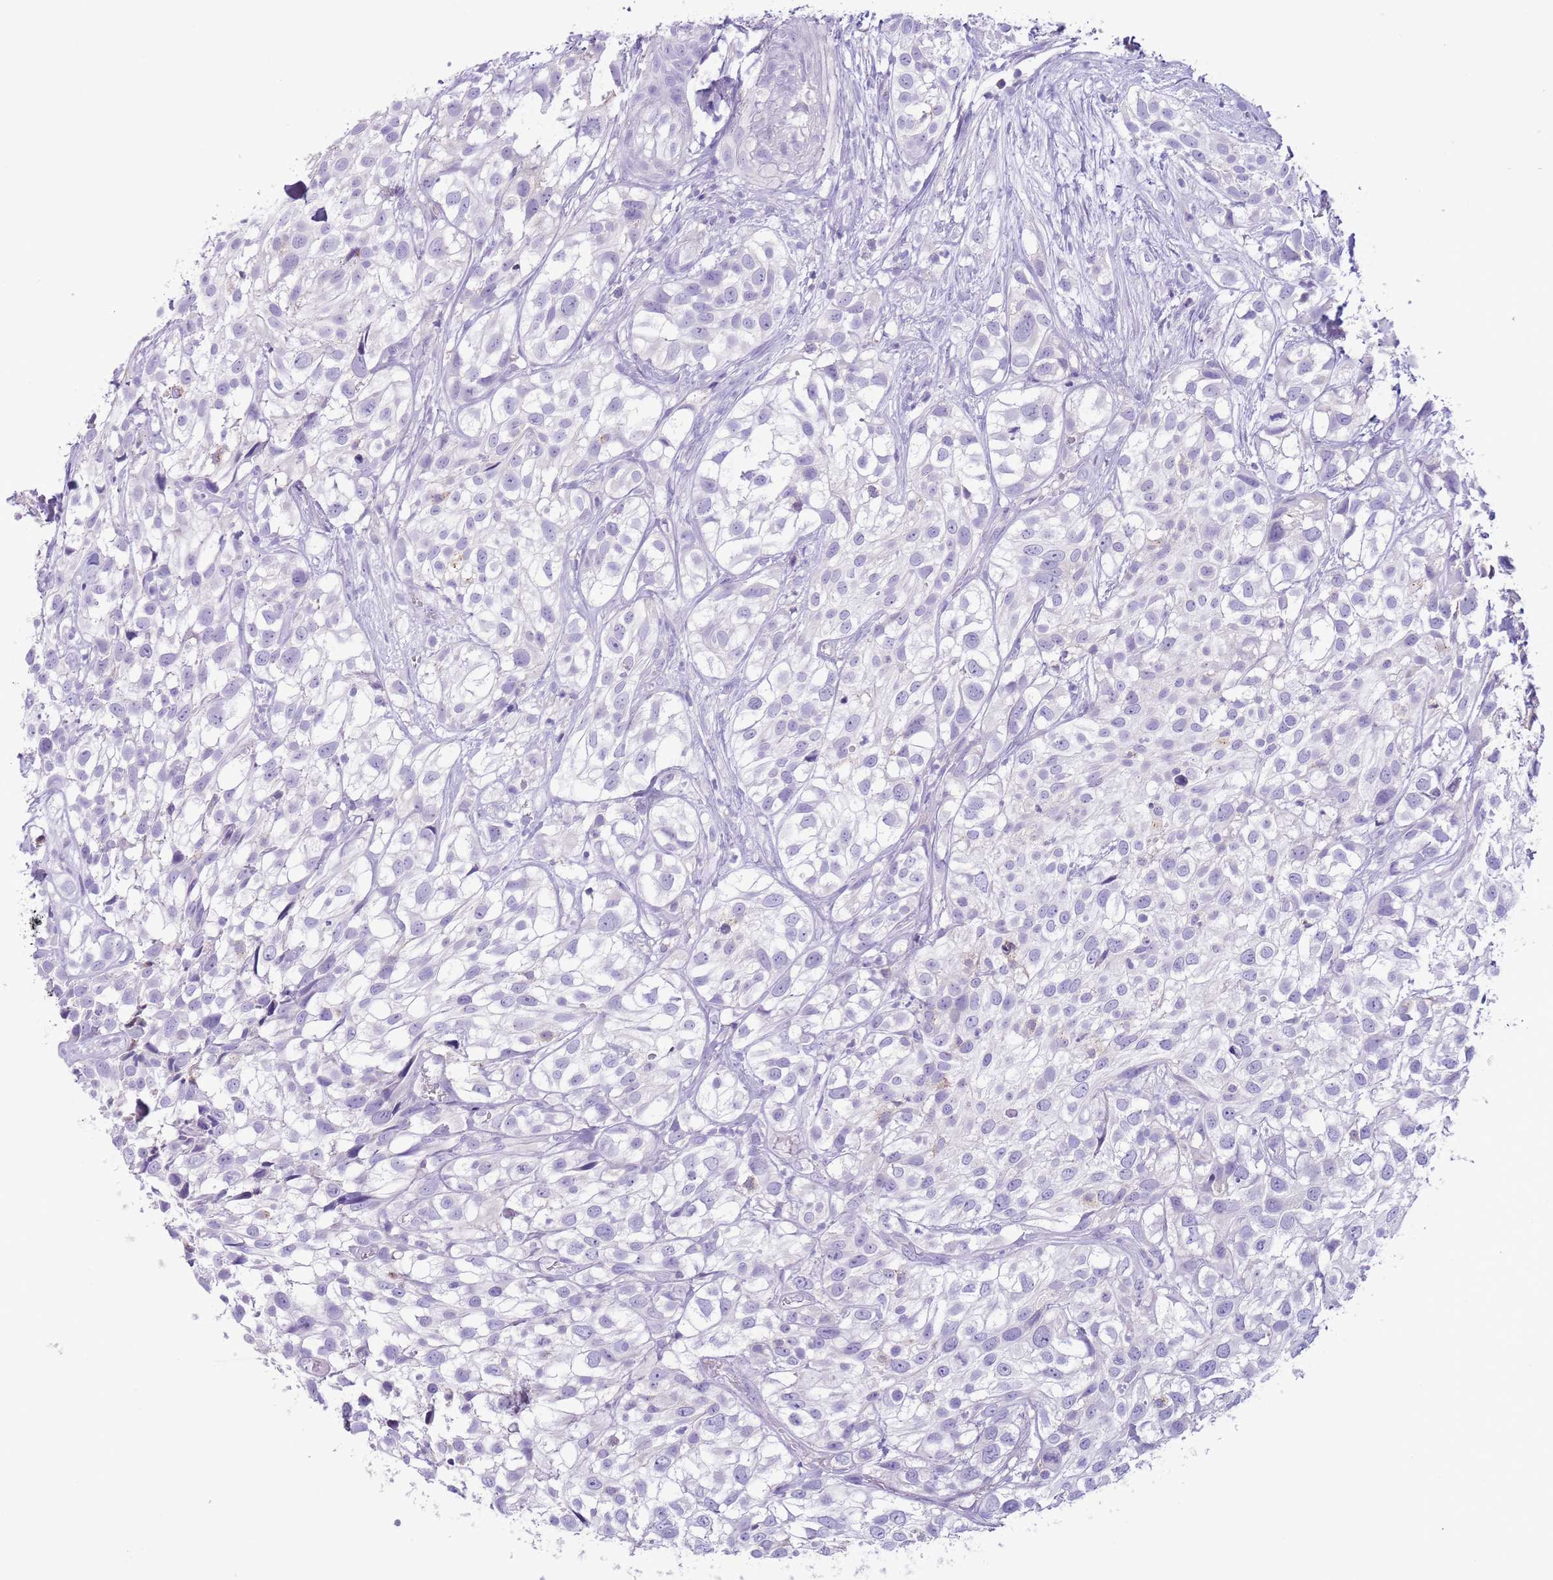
{"staining": {"intensity": "negative", "quantity": "none", "location": "none"}, "tissue": "urothelial cancer", "cell_type": "Tumor cells", "image_type": "cancer", "snomed": [{"axis": "morphology", "description": "Urothelial carcinoma, High grade"}, {"axis": "topography", "description": "Urinary bladder"}], "caption": "Tumor cells show no significant protein staining in urothelial cancer.", "gene": "ZNF697", "patient": {"sex": "male", "age": 56}}